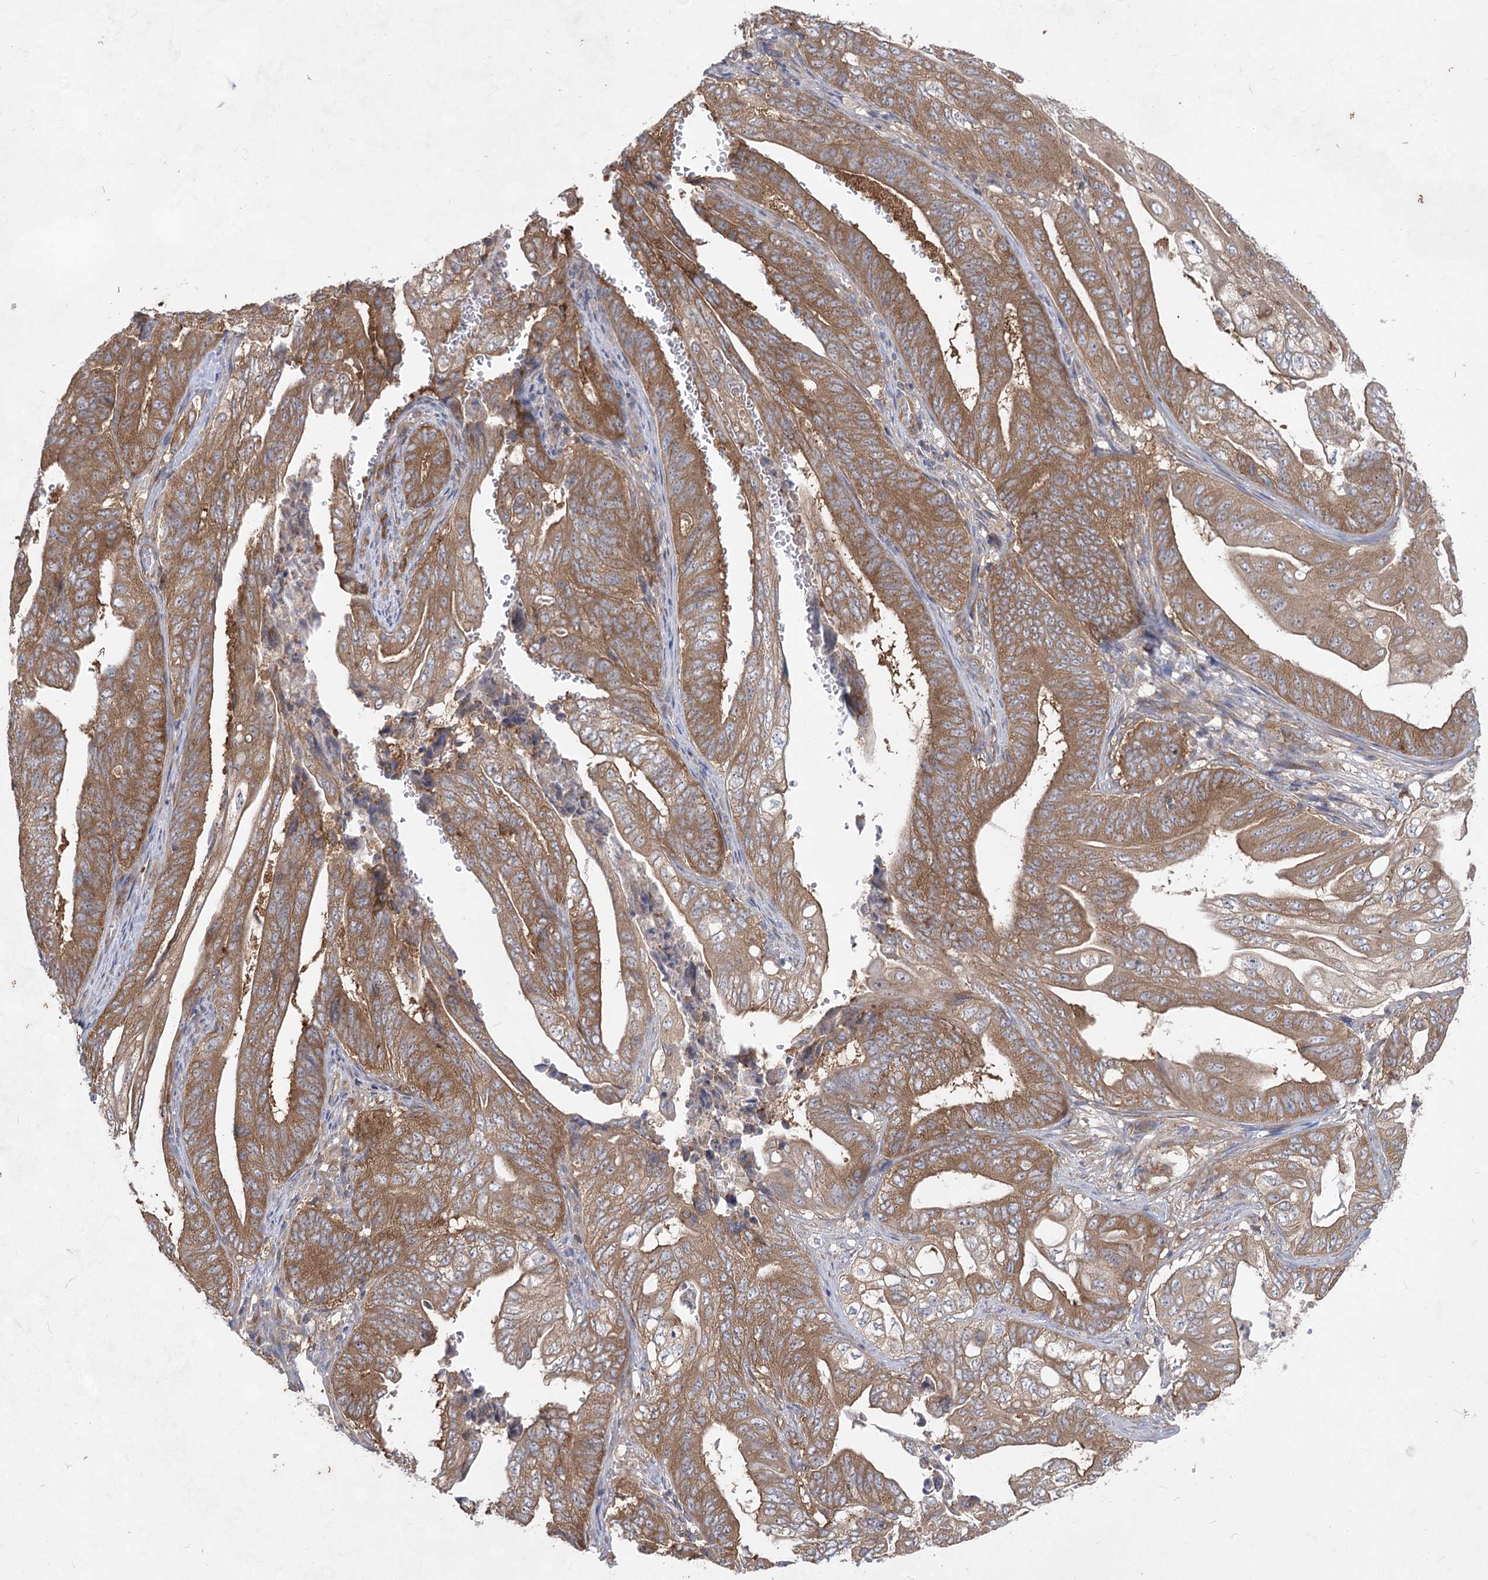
{"staining": {"intensity": "moderate", "quantity": ">75%", "location": "cytoplasmic/membranous"}, "tissue": "stomach cancer", "cell_type": "Tumor cells", "image_type": "cancer", "snomed": [{"axis": "morphology", "description": "Adenocarcinoma, NOS"}, {"axis": "topography", "description": "Stomach"}], "caption": "Protein staining reveals moderate cytoplasmic/membranous positivity in approximately >75% of tumor cells in stomach cancer. The protein is shown in brown color, while the nuclei are stained blue.", "gene": "EIF3A", "patient": {"sex": "female", "age": 73}}